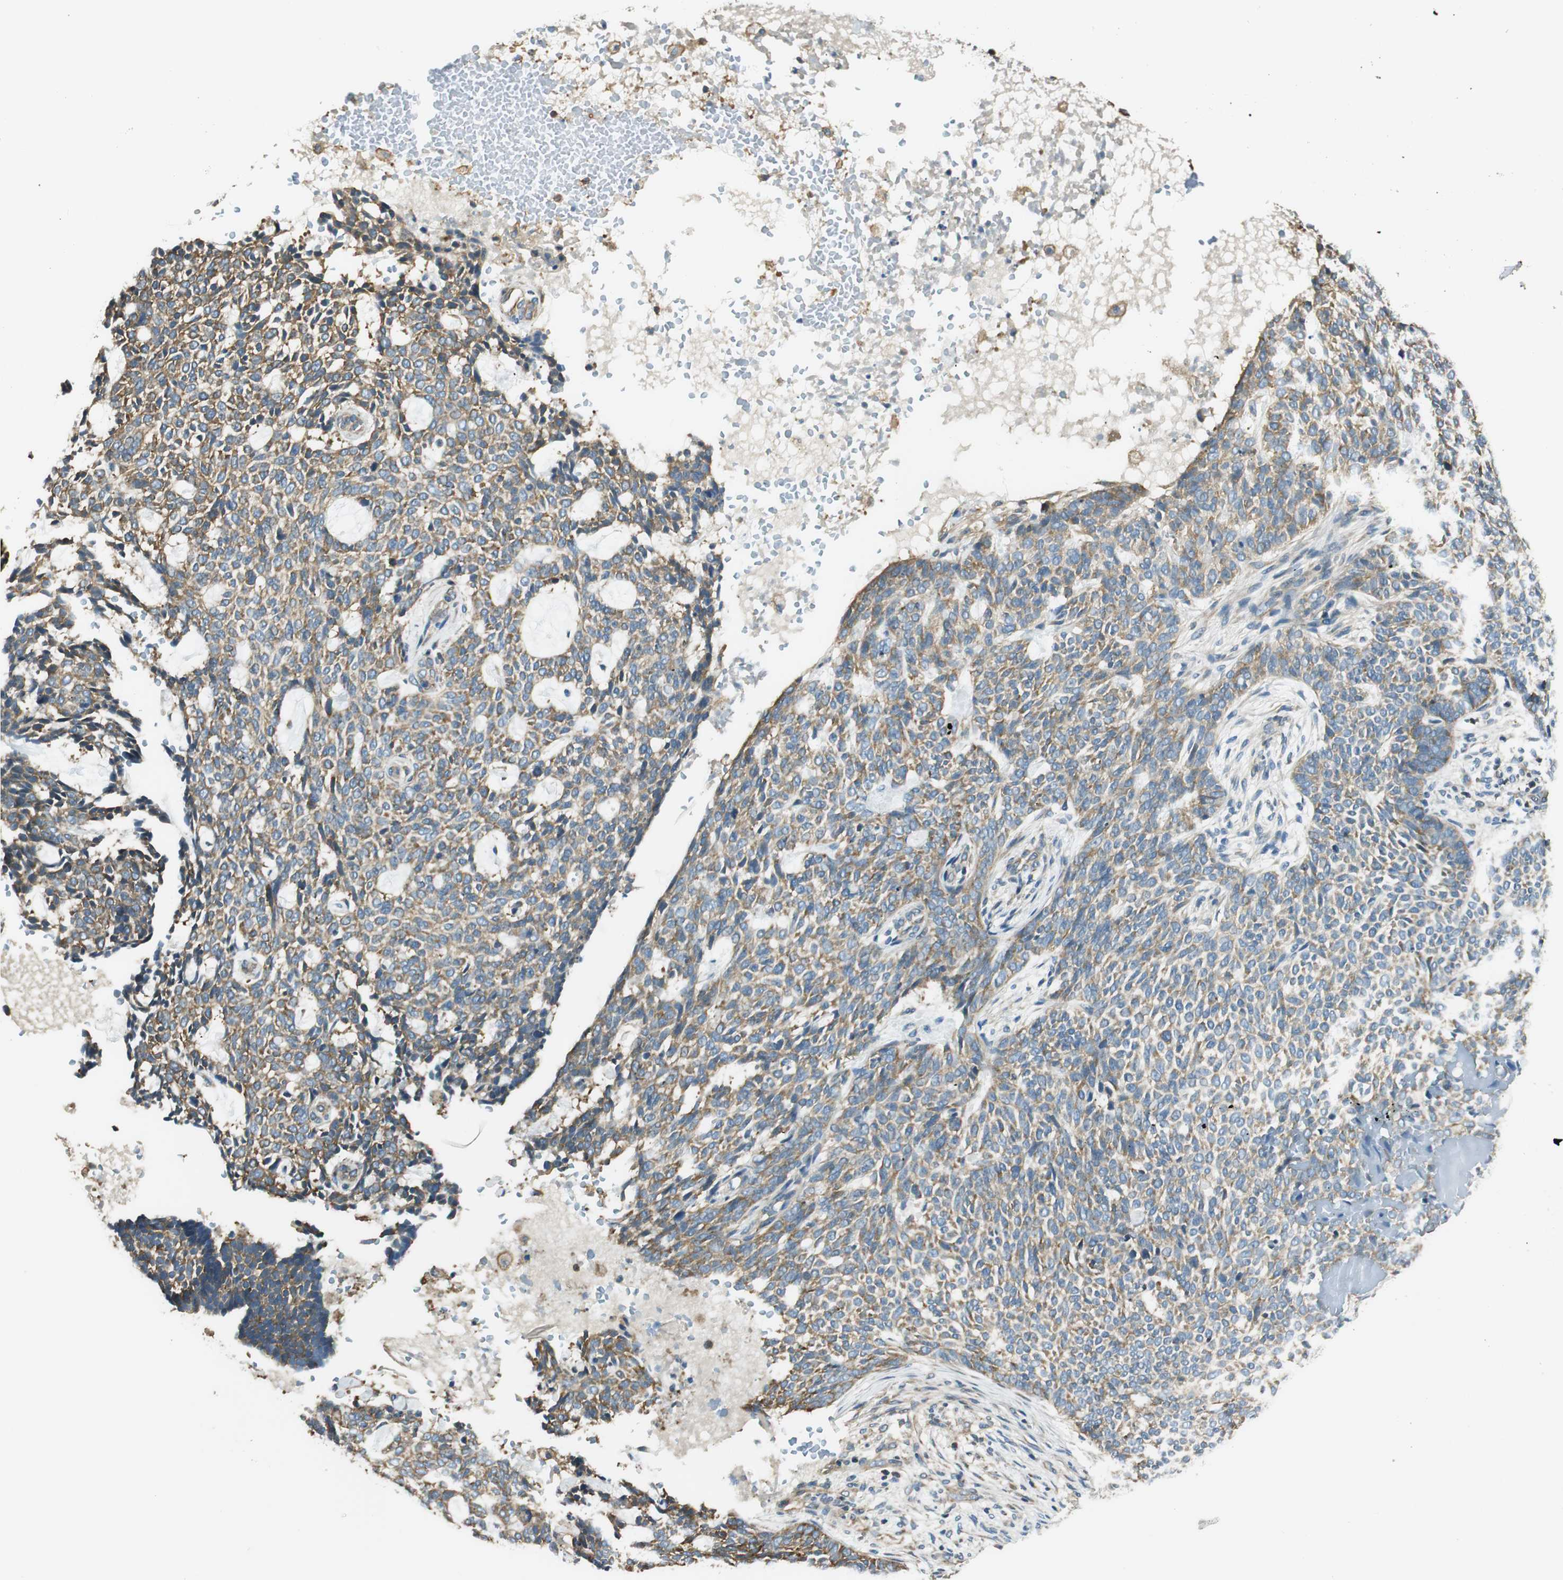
{"staining": {"intensity": "moderate", "quantity": ">75%", "location": "cytoplasmic/membranous"}, "tissue": "skin cancer", "cell_type": "Tumor cells", "image_type": "cancer", "snomed": [{"axis": "morphology", "description": "Basal cell carcinoma"}, {"axis": "topography", "description": "Skin"}], "caption": "Skin cancer tissue displays moderate cytoplasmic/membranous staining in approximately >75% of tumor cells", "gene": "PI4K2B", "patient": {"sex": "male", "age": 87}}